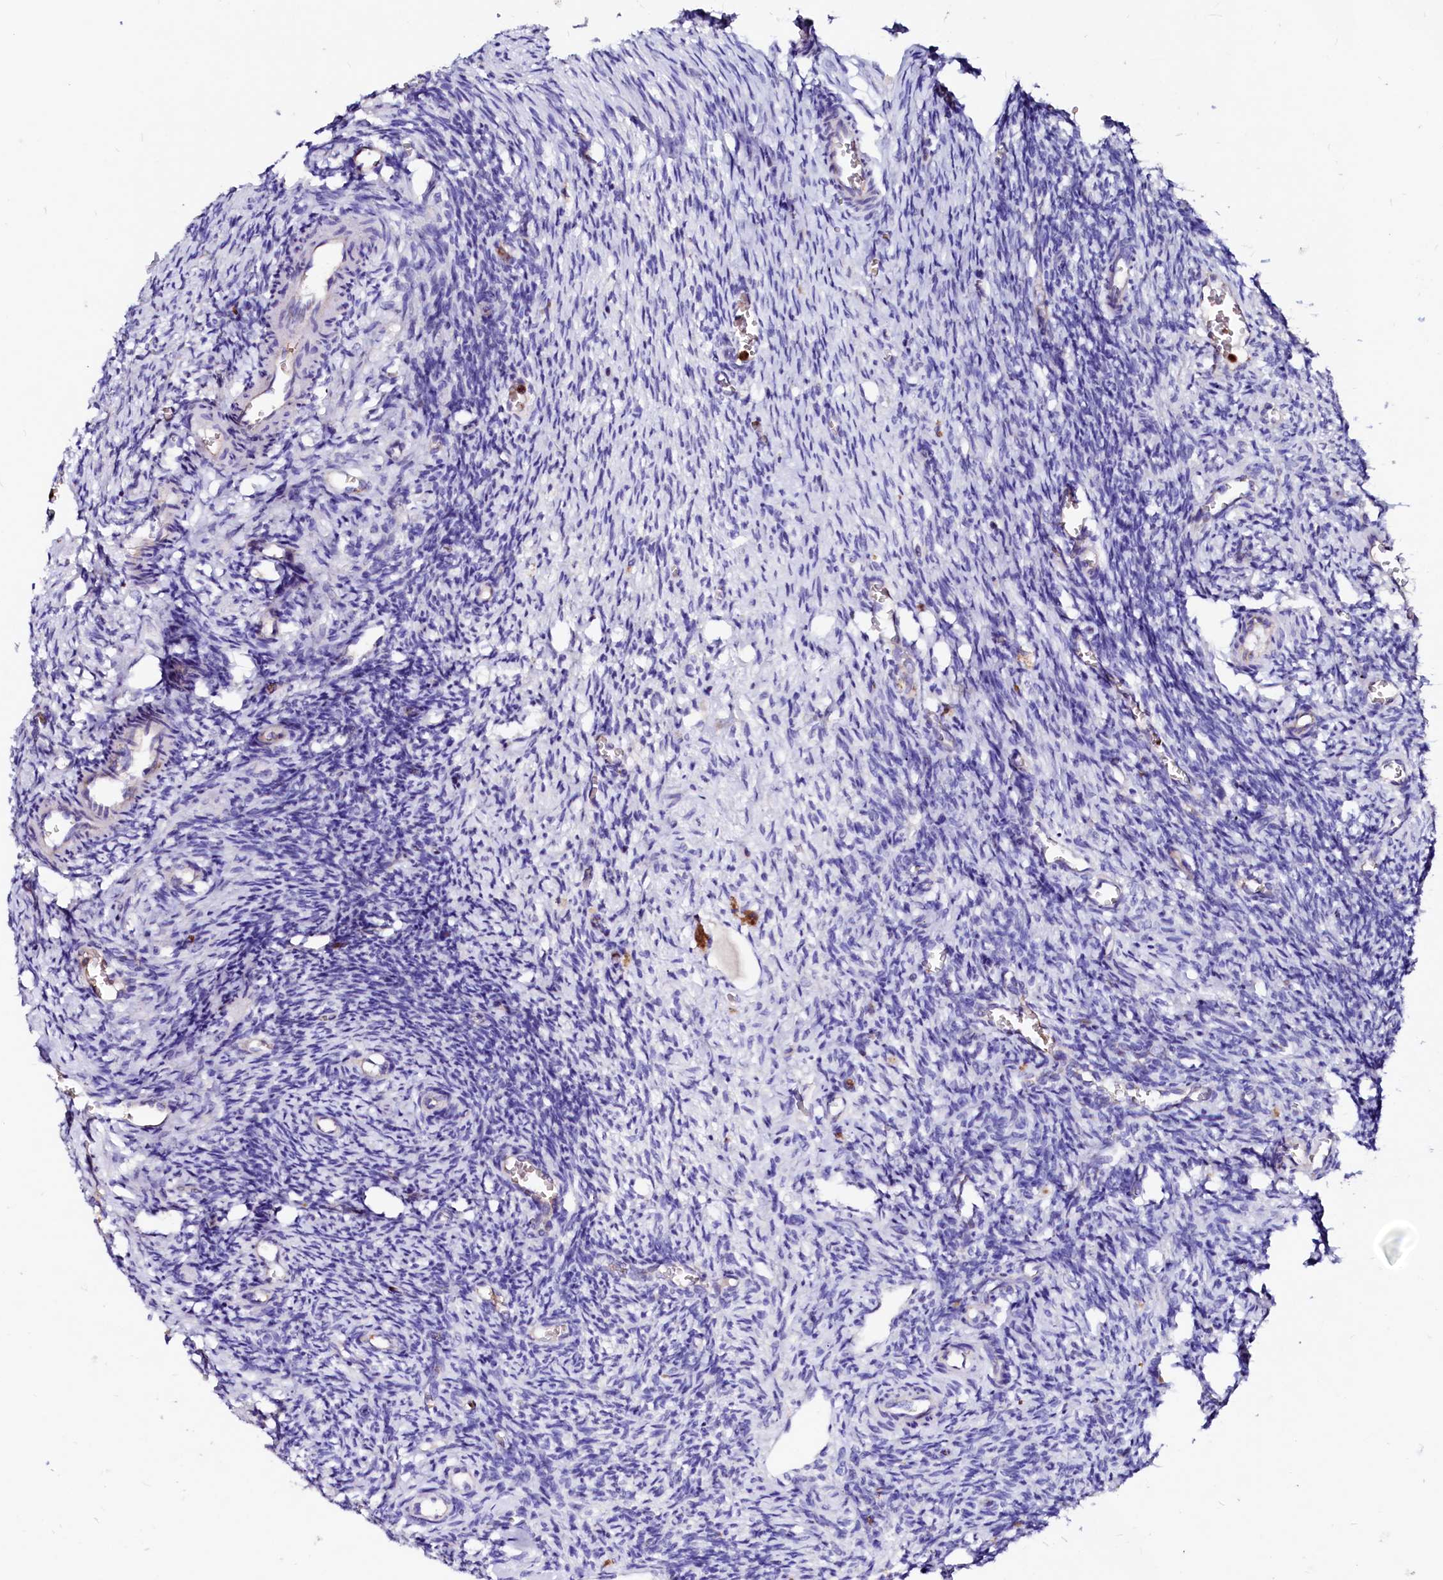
{"staining": {"intensity": "negative", "quantity": "none", "location": "none"}, "tissue": "ovary", "cell_type": "Ovarian stroma cells", "image_type": "normal", "snomed": [{"axis": "morphology", "description": "Normal tissue, NOS"}, {"axis": "topography", "description": "Ovary"}], "caption": "Ovarian stroma cells show no significant expression in unremarkable ovary. The staining is performed using DAB brown chromogen with nuclei counter-stained in using hematoxylin.", "gene": "RAB27A", "patient": {"sex": "female", "age": 27}}